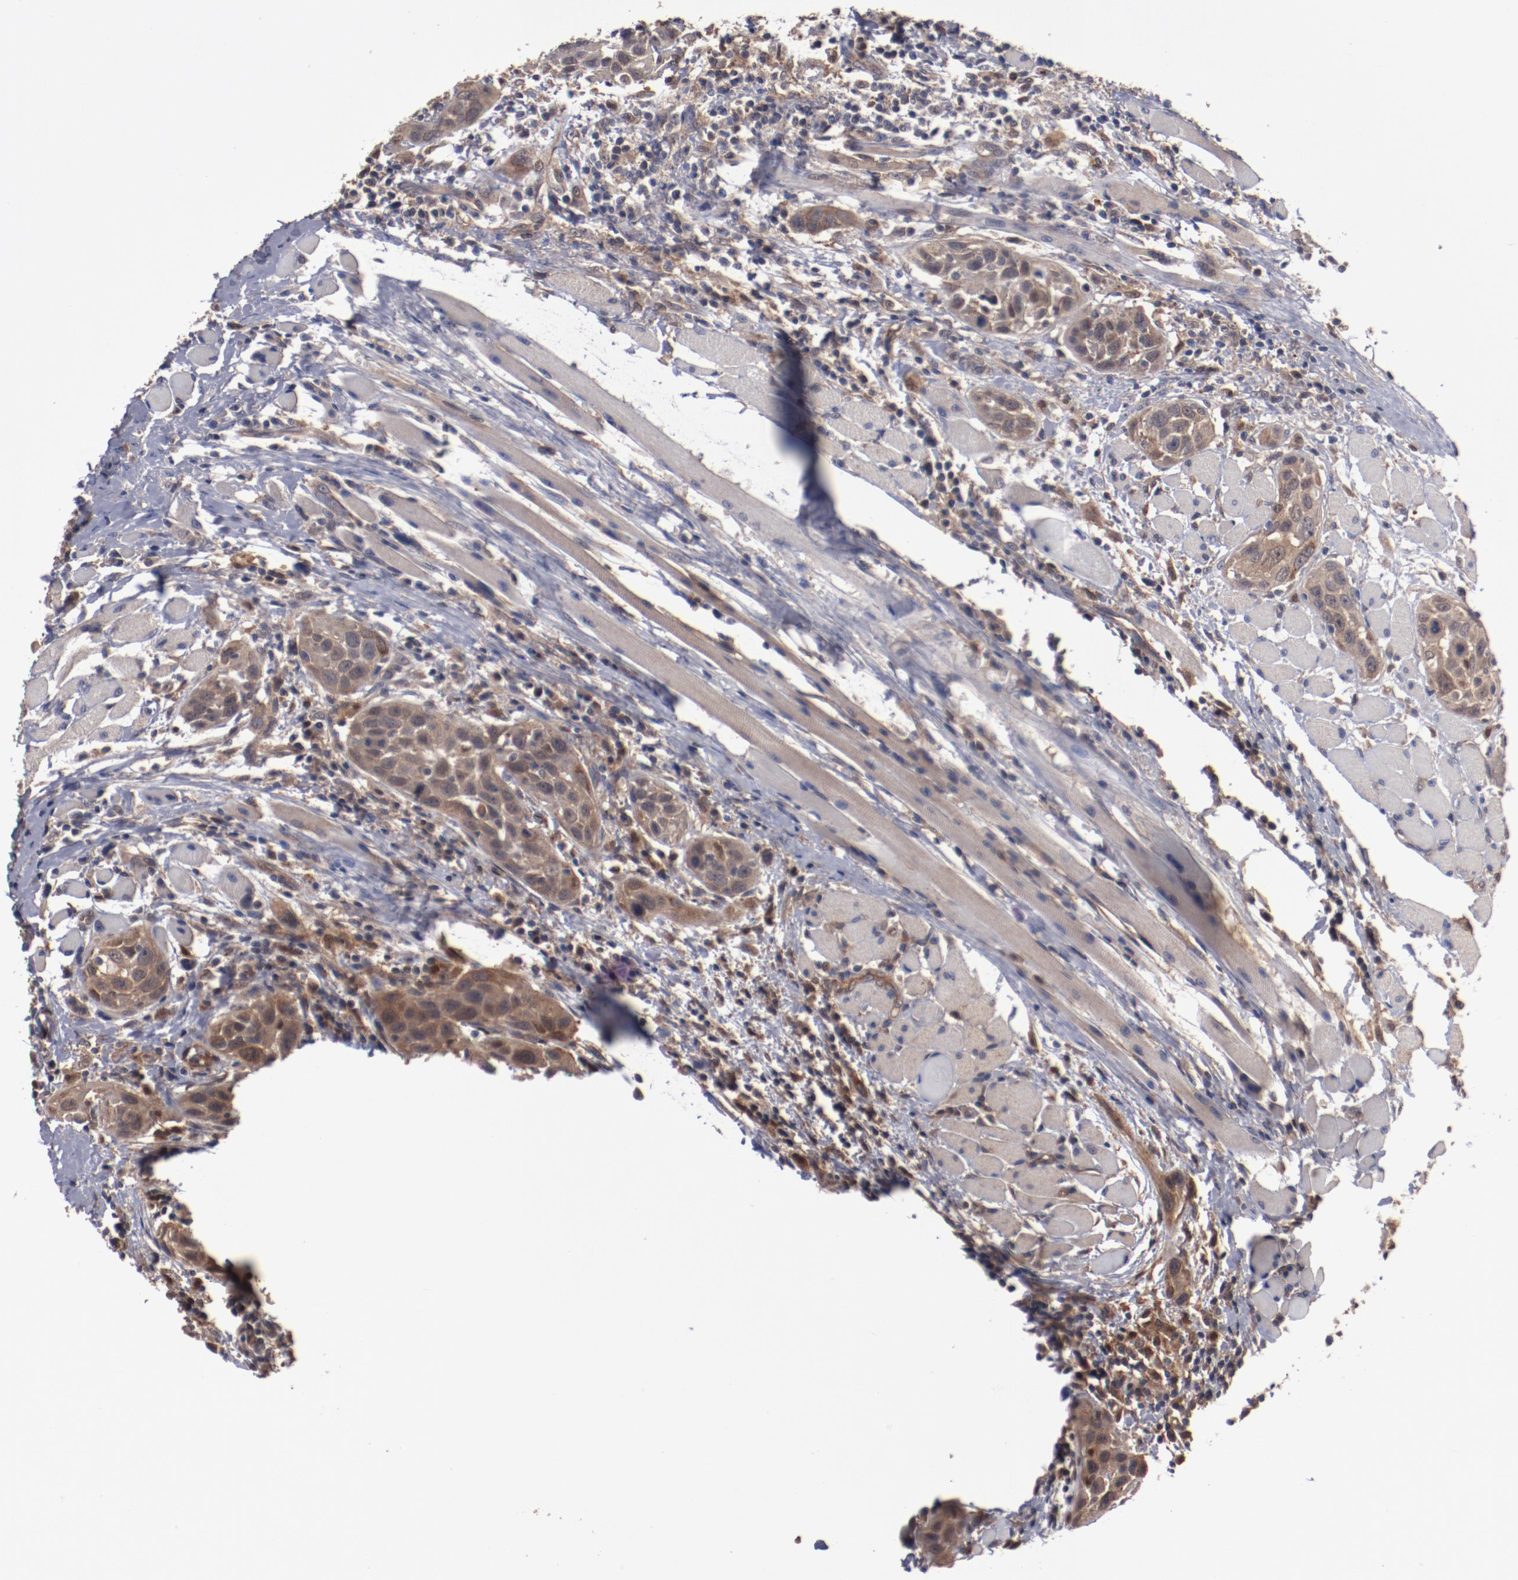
{"staining": {"intensity": "moderate", "quantity": ">75%", "location": "cytoplasmic/membranous"}, "tissue": "head and neck cancer", "cell_type": "Tumor cells", "image_type": "cancer", "snomed": [{"axis": "morphology", "description": "Squamous cell carcinoma, NOS"}, {"axis": "topography", "description": "Oral tissue"}, {"axis": "topography", "description": "Head-Neck"}], "caption": "Immunohistochemical staining of human squamous cell carcinoma (head and neck) demonstrates medium levels of moderate cytoplasmic/membranous expression in approximately >75% of tumor cells.", "gene": "DNAAF2", "patient": {"sex": "female", "age": 50}}